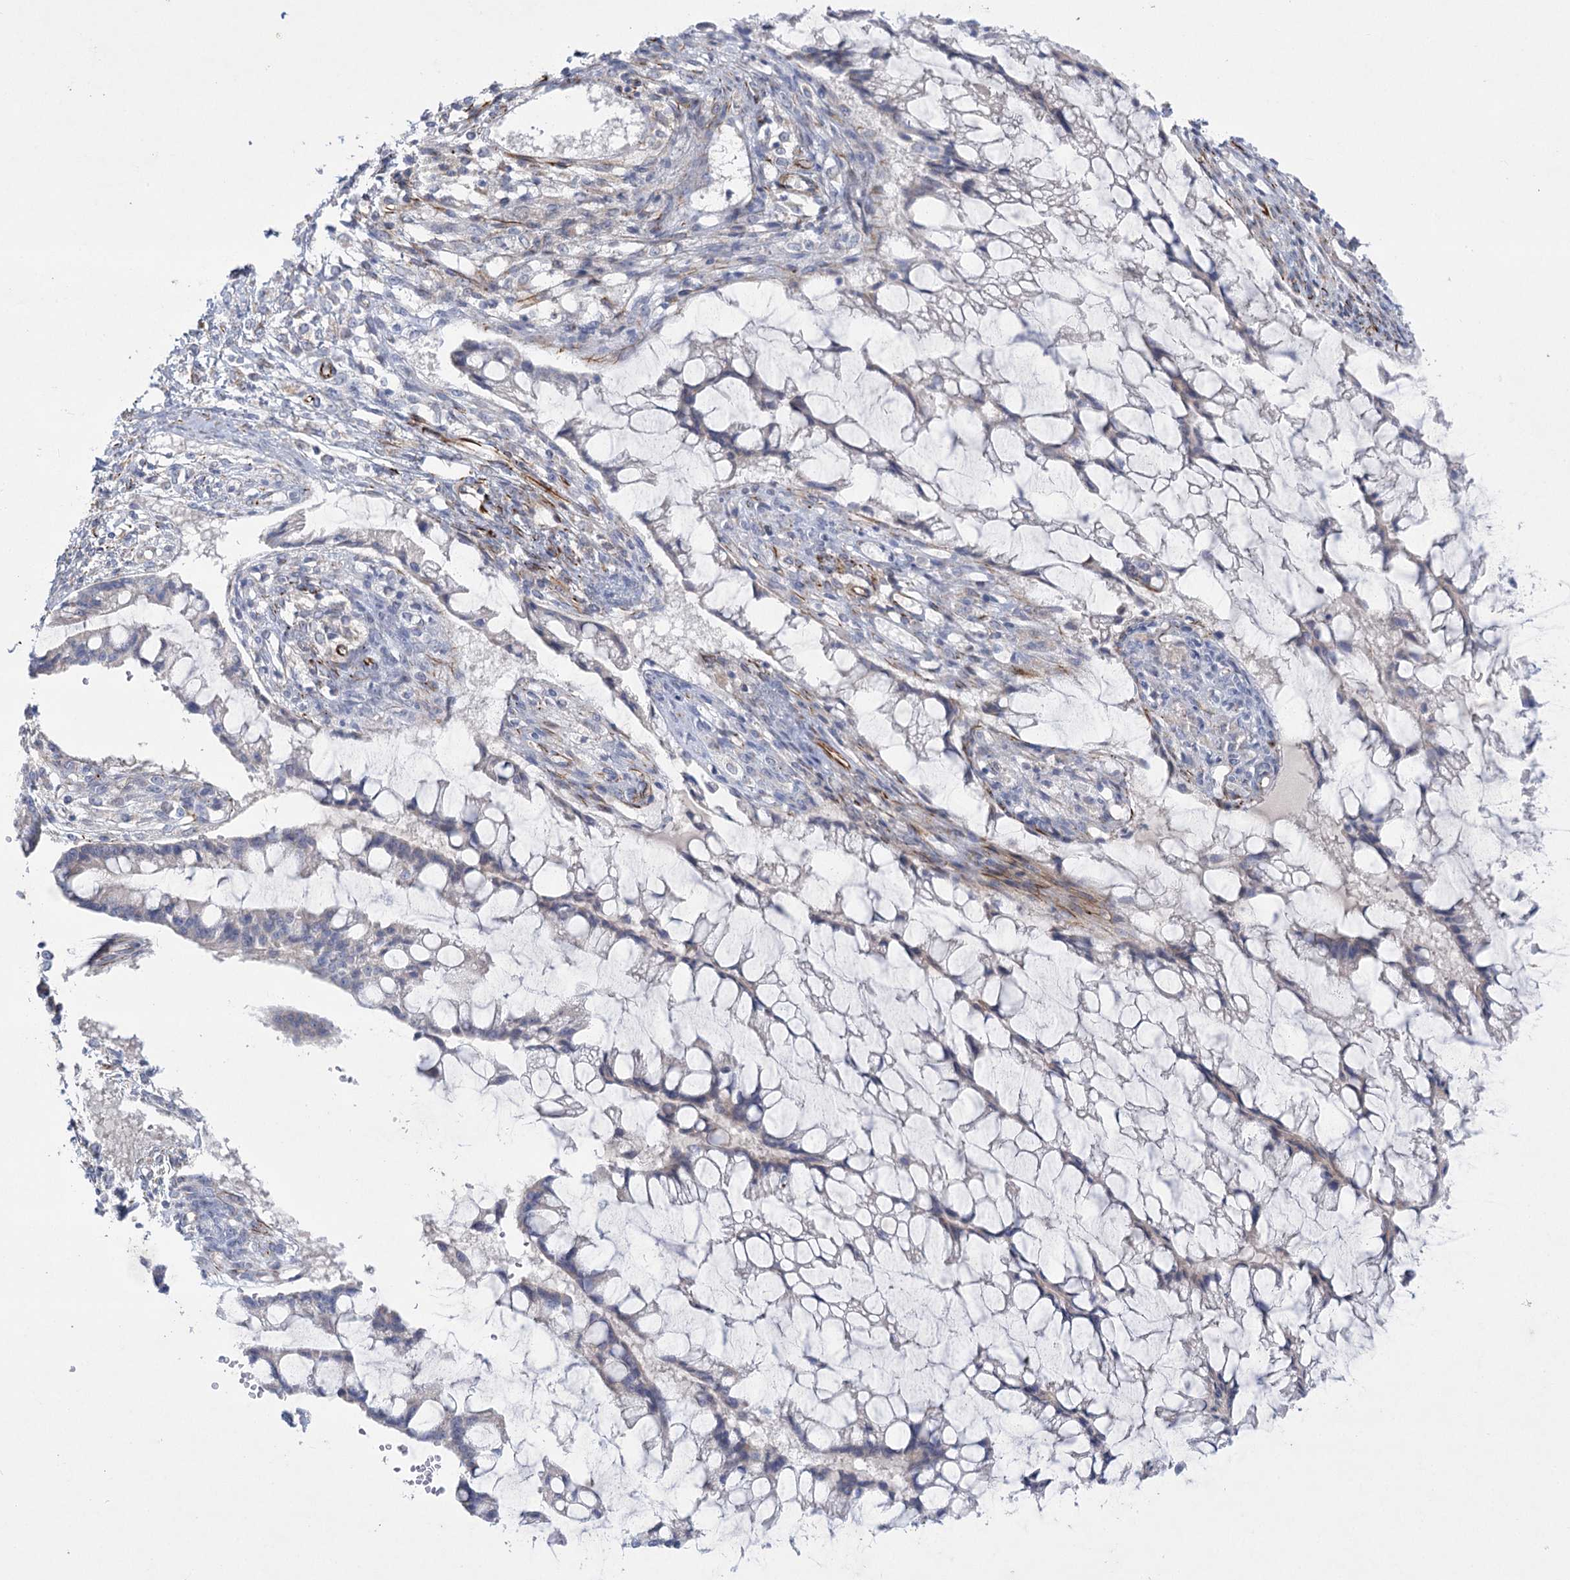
{"staining": {"intensity": "negative", "quantity": "none", "location": "none"}, "tissue": "ovarian cancer", "cell_type": "Tumor cells", "image_type": "cancer", "snomed": [{"axis": "morphology", "description": "Cystadenocarcinoma, mucinous, NOS"}, {"axis": "topography", "description": "Ovary"}], "caption": "Tumor cells show no significant expression in ovarian cancer (mucinous cystadenocarcinoma). The staining is performed using DAB brown chromogen with nuclei counter-stained in using hematoxylin.", "gene": "DHTKD1", "patient": {"sex": "female", "age": 73}}